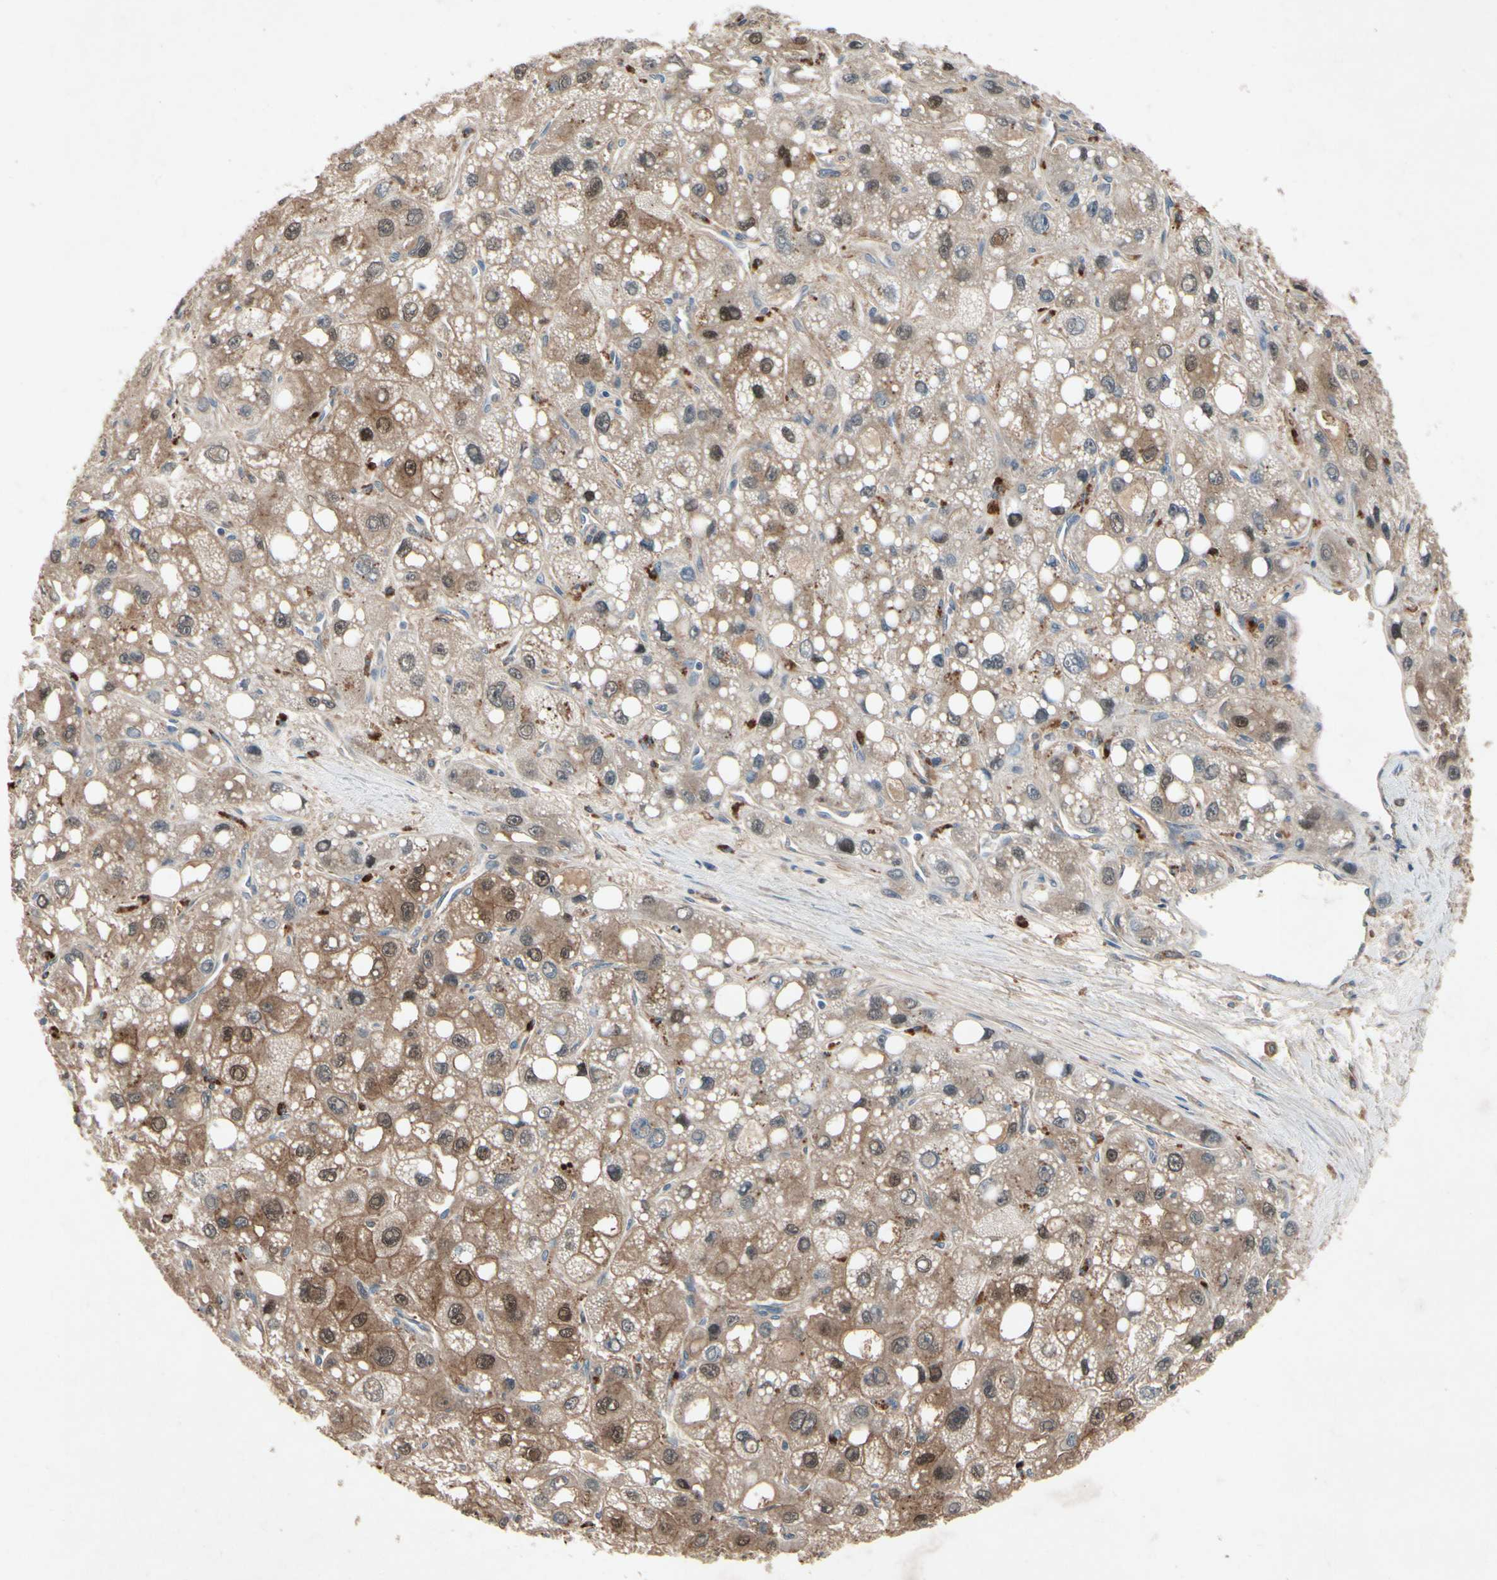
{"staining": {"intensity": "weak", "quantity": ">75%", "location": "cytoplasmic/membranous,nuclear"}, "tissue": "liver cancer", "cell_type": "Tumor cells", "image_type": "cancer", "snomed": [{"axis": "morphology", "description": "Carcinoma, Hepatocellular, NOS"}, {"axis": "topography", "description": "Liver"}], "caption": "Brown immunohistochemical staining in human liver cancer demonstrates weak cytoplasmic/membranous and nuclear staining in approximately >75% of tumor cells.", "gene": "IL1RL1", "patient": {"sex": "male", "age": 55}}